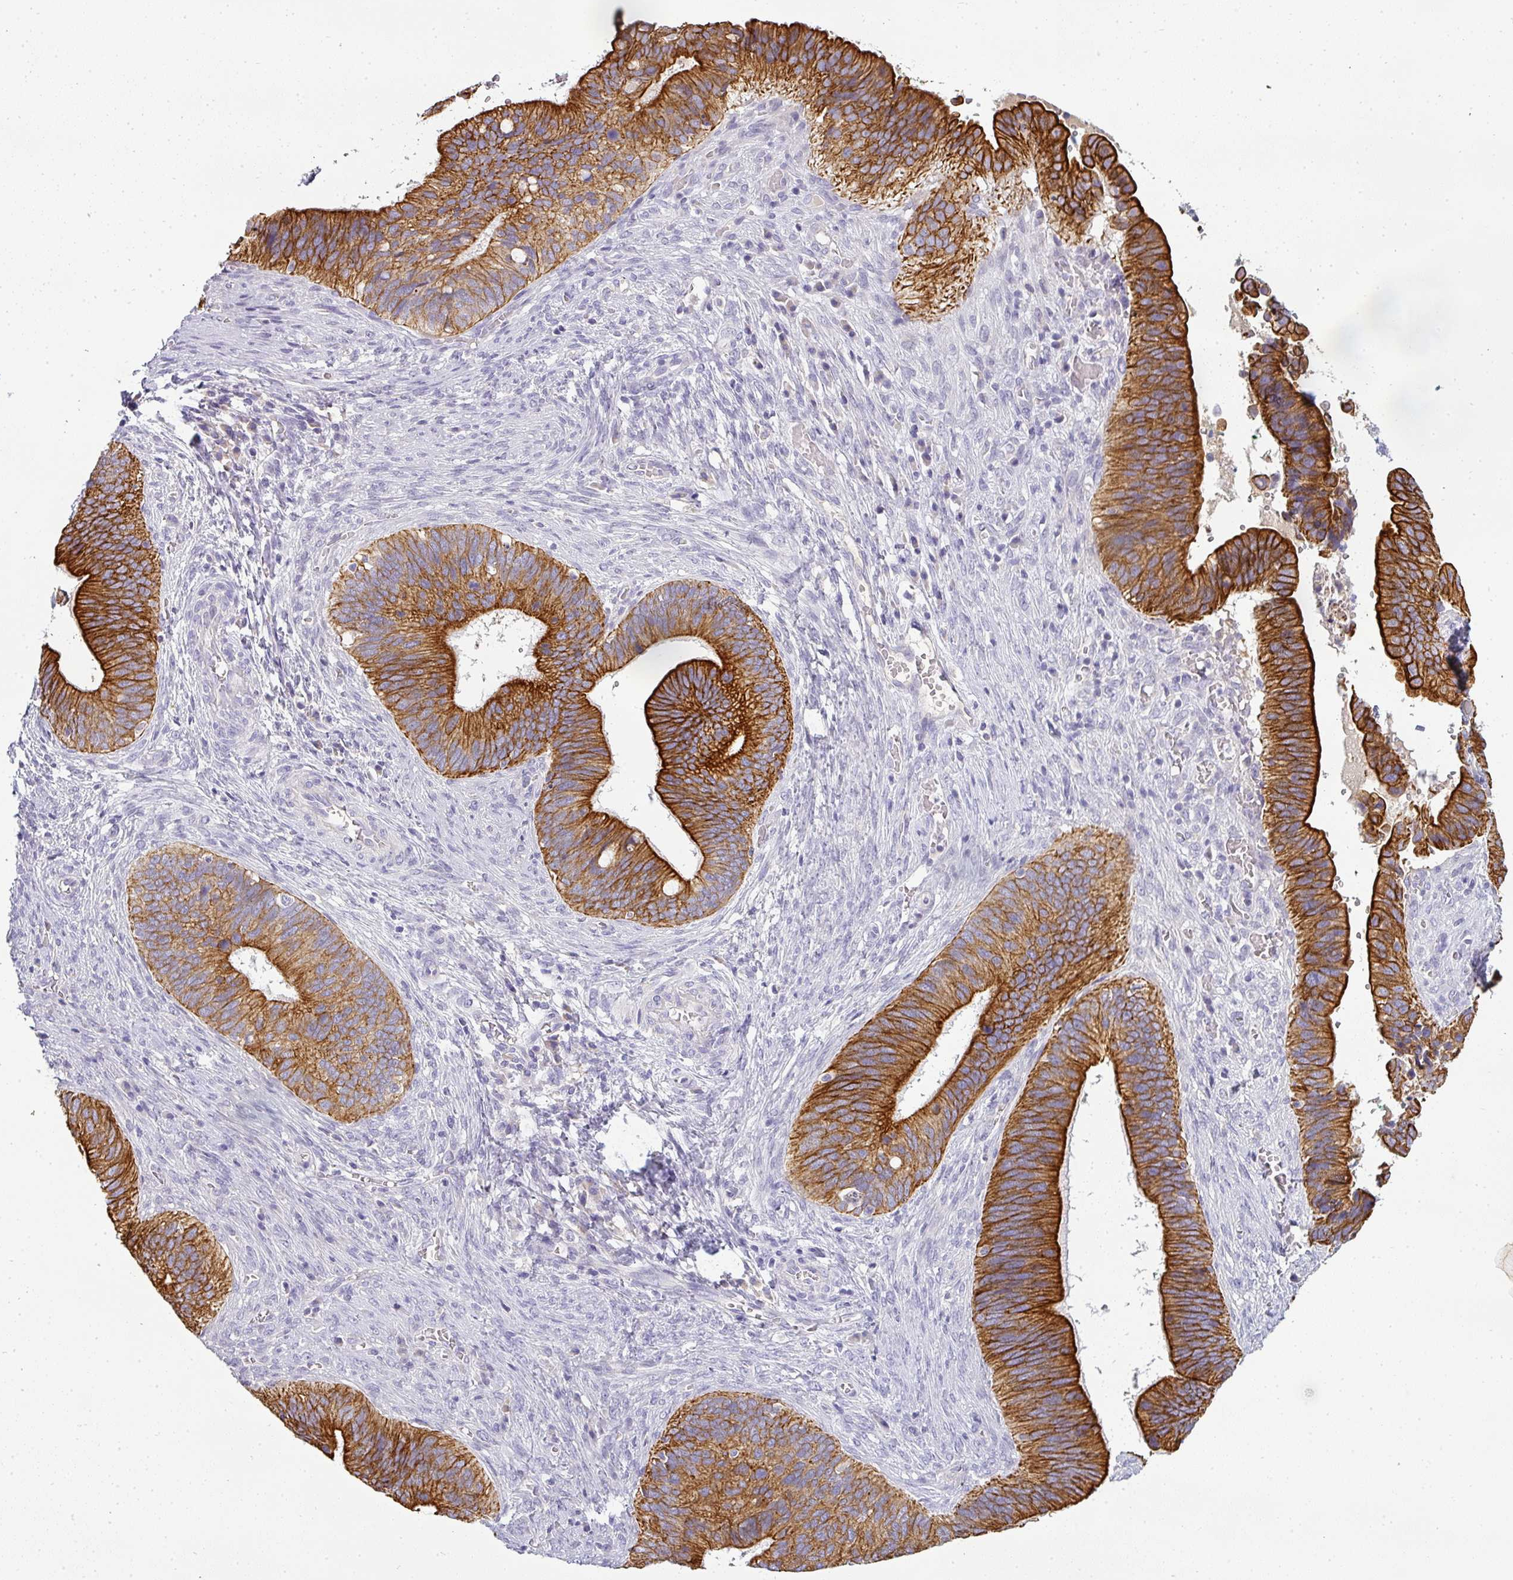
{"staining": {"intensity": "strong", "quantity": ">75%", "location": "cytoplasmic/membranous"}, "tissue": "cervical cancer", "cell_type": "Tumor cells", "image_type": "cancer", "snomed": [{"axis": "morphology", "description": "Adenocarcinoma, NOS"}, {"axis": "topography", "description": "Cervix"}], "caption": "Cervical adenocarcinoma stained with a brown dye displays strong cytoplasmic/membranous positive positivity in approximately >75% of tumor cells.", "gene": "ASXL3", "patient": {"sex": "female", "age": 42}}